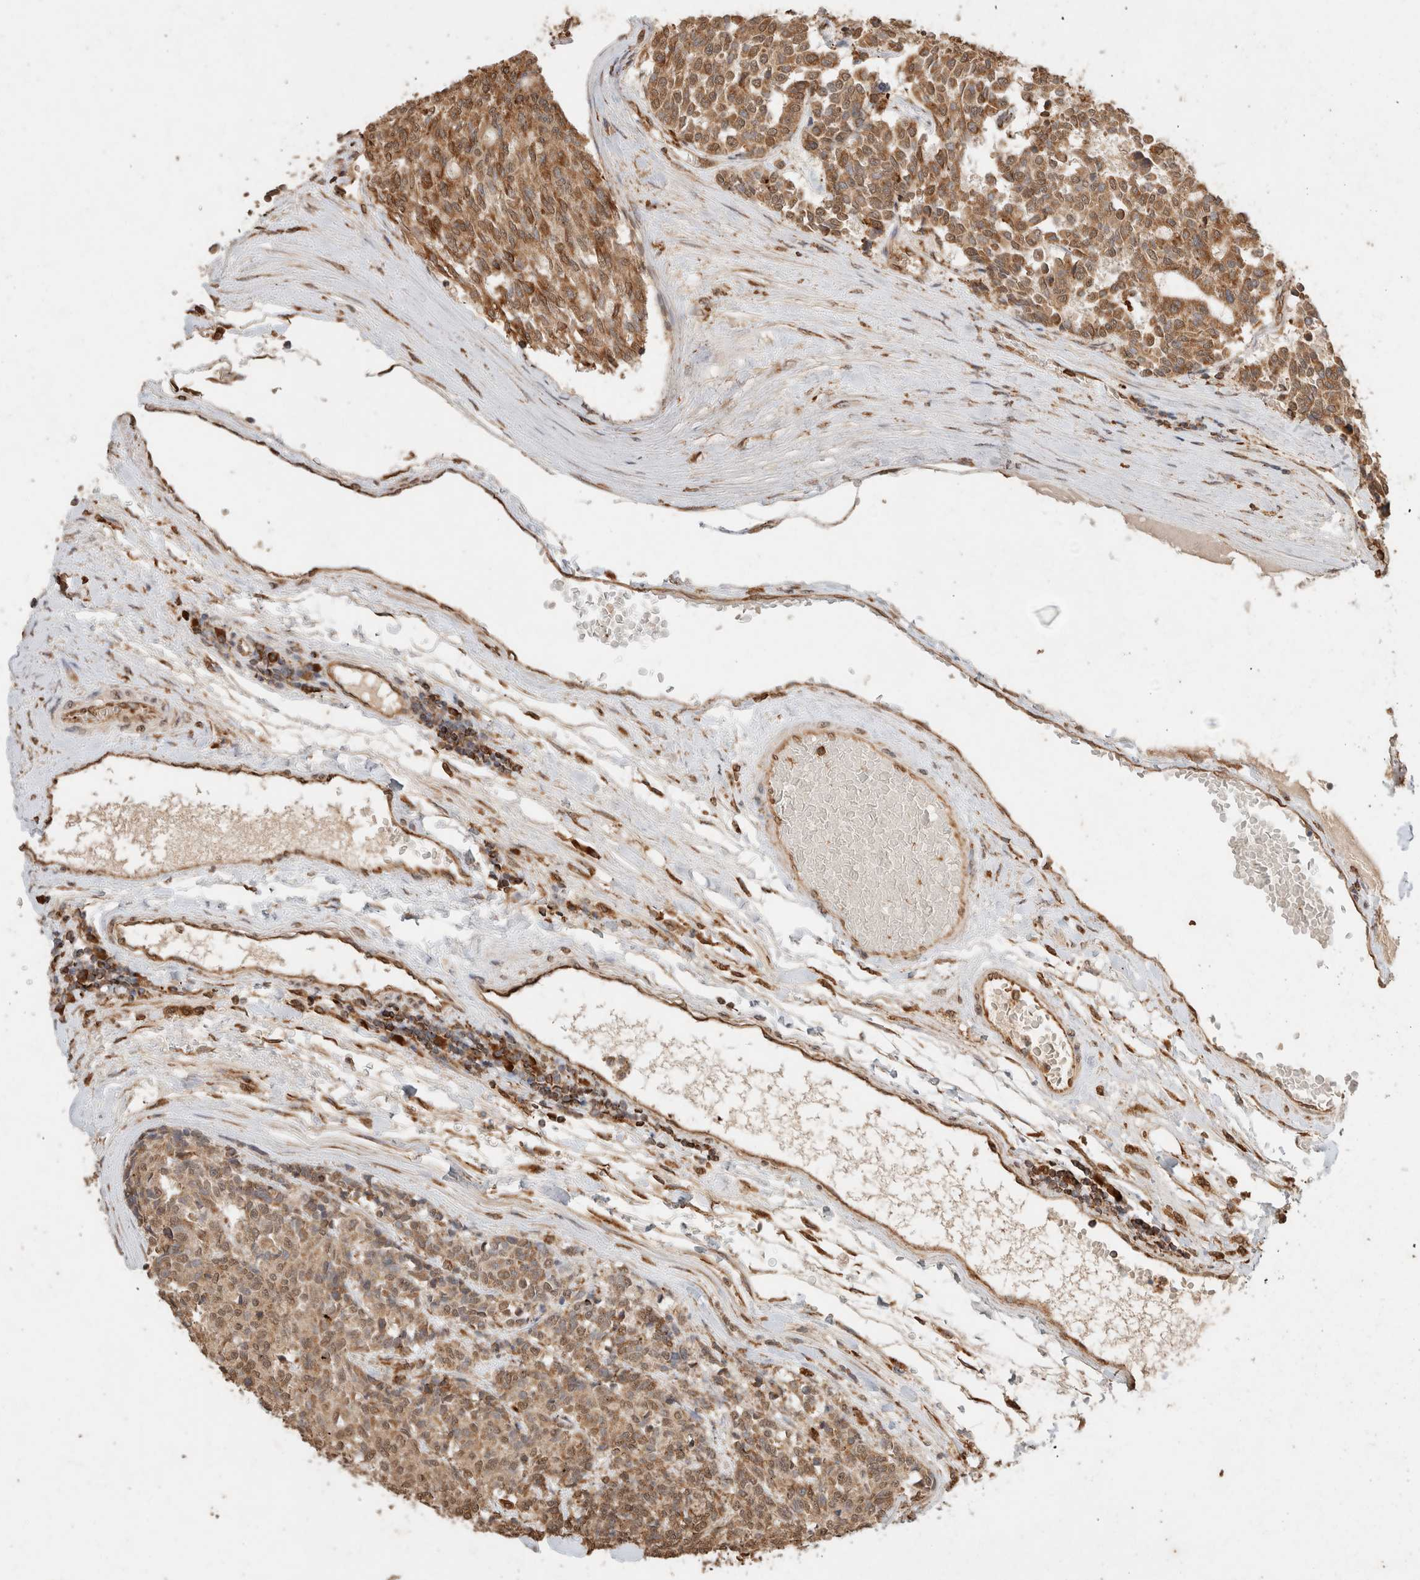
{"staining": {"intensity": "moderate", "quantity": ">75%", "location": "cytoplasmic/membranous"}, "tissue": "carcinoid", "cell_type": "Tumor cells", "image_type": "cancer", "snomed": [{"axis": "morphology", "description": "Carcinoid, malignant, NOS"}, {"axis": "topography", "description": "Pancreas"}], "caption": "High-magnification brightfield microscopy of malignant carcinoid stained with DAB (brown) and counterstained with hematoxylin (blue). tumor cells exhibit moderate cytoplasmic/membranous expression is seen in approximately>75% of cells.", "gene": "ERAP1", "patient": {"sex": "female", "age": 54}}